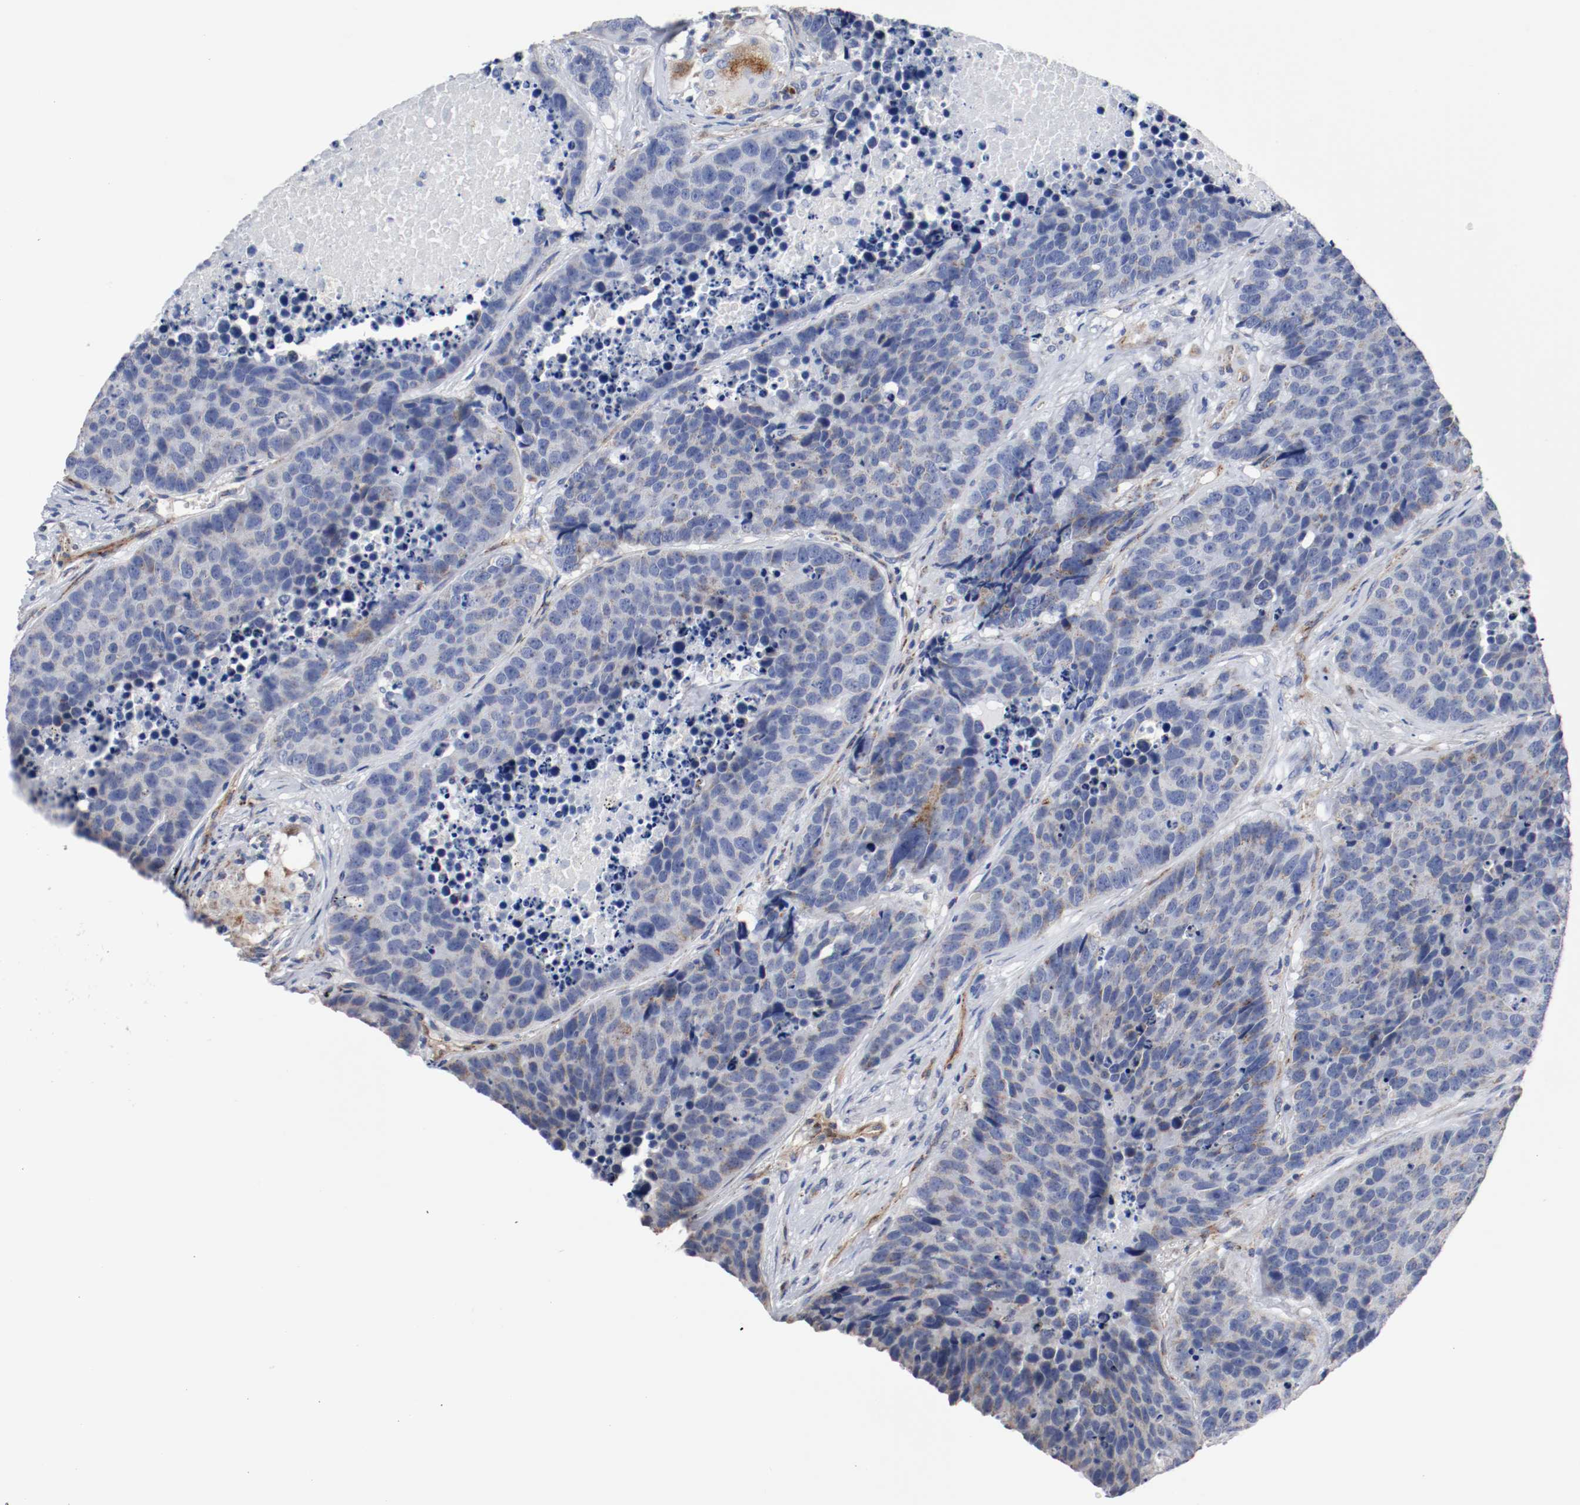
{"staining": {"intensity": "negative", "quantity": "none", "location": "none"}, "tissue": "carcinoid", "cell_type": "Tumor cells", "image_type": "cancer", "snomed": [{"axis": "morphology", "description": "Carcinoid, malignant, NOS"}, {"axis": "topography", "description": "Lung"}], "caption": "A high-resolution photomicrograph shows immunohistochemistry (IHC) staining of malignant carcinoid, which reveals no significant expression in tumor cells.", "gene": "TUBD1", "patient": {"sex": "male", "age": 60}}